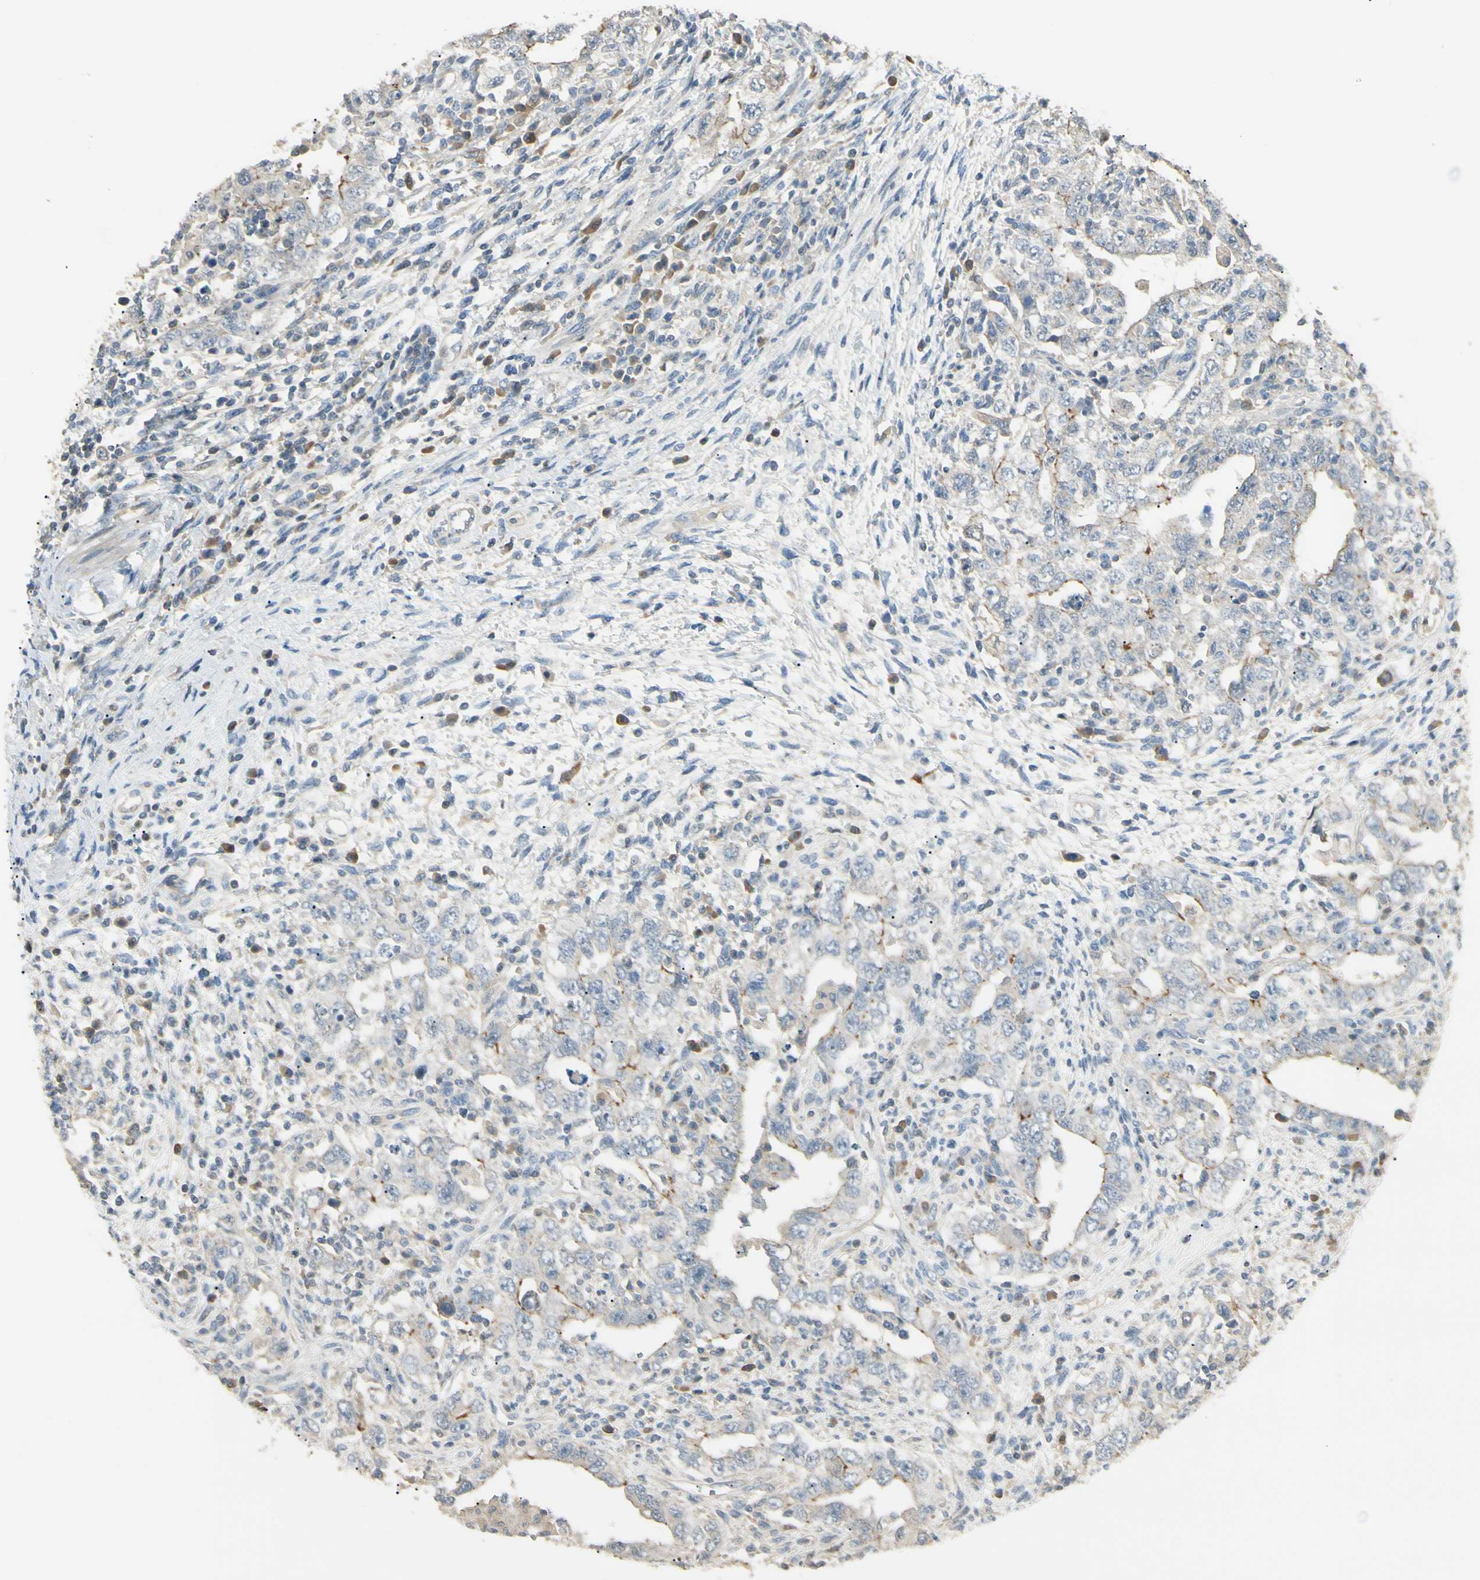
{"staining": {"intensity": "weak", "quantity": "<25%", "location": "cytoplasmic/membranous"}, "tissue": "testis cancer", "cell_type": "Tumor cells", "image_type": "cancer", "snomed": [{"axis": "morphology", "description": "Carcinoma, Embryonal, NOS"}, {"axis": "topography", "description": "Testis"}], "caption": "This is a photomicrograph of immunohistochemistry staining of testis cancer, which shows no staining in tumor cells. Nuclei are stained in blue.", "gene": "P3H2", "patient": {"sex": "male", "age": 26}}